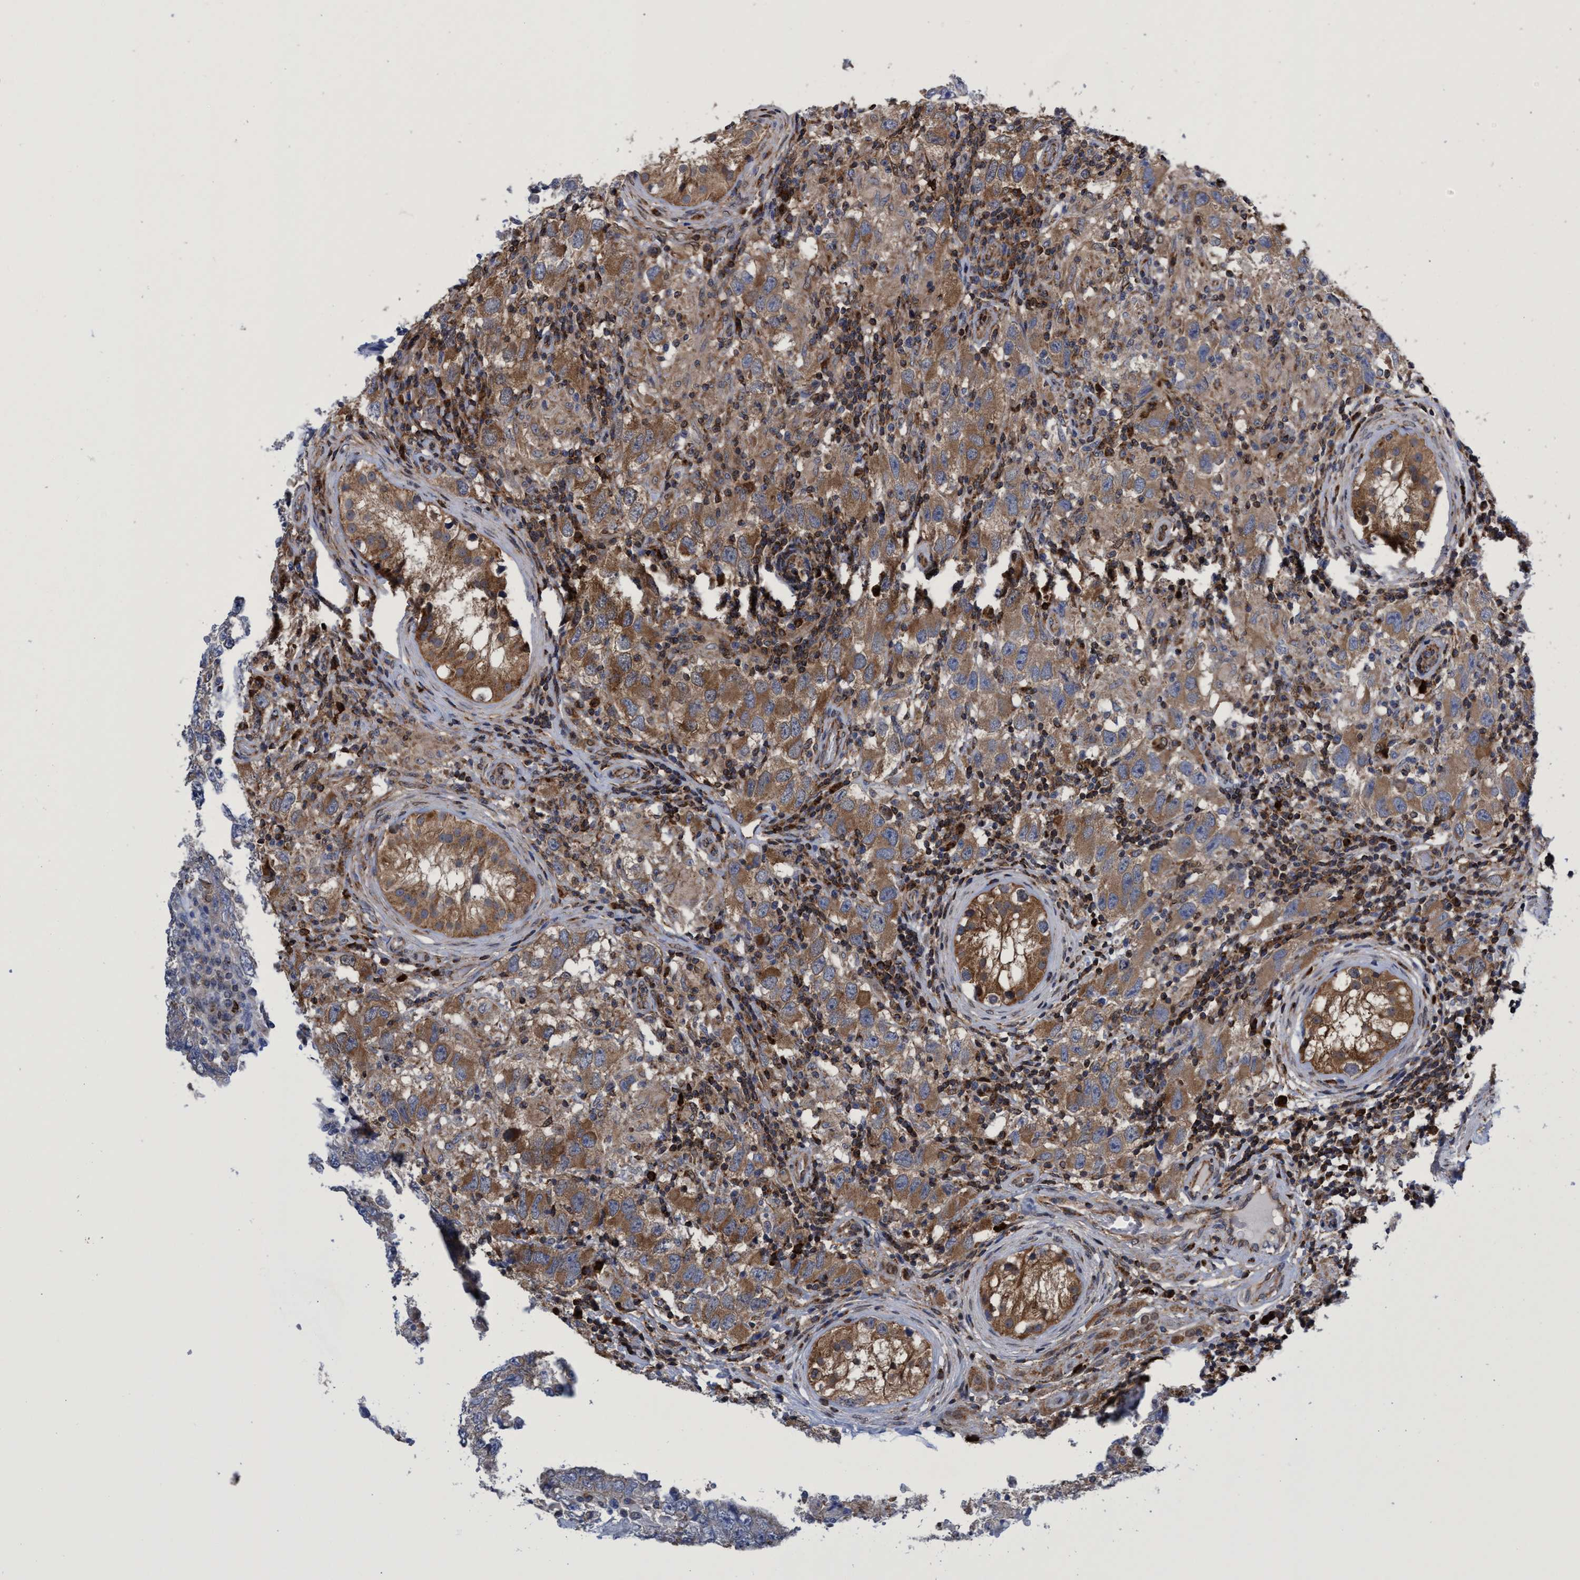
{"staining": {"intensity": "strong", "quantity": ">75%", "location": "cytoplasmic/membranous"}, "tissue": "testis cancer", "cell_type": "Tumor cells", "image_type": "cancer", "snomed": [{"axis": "morphology", "description": "Carcinoma, Embryonal, NOS"}, {"axis": "topography", "description": "Testis"}], "caption": "Protein staining exhibits strong cytoplasmic/membranous positivity in about >75% of tumor cells in embryonal carcinoma (testis).", "gene": "CRYZ", "patient": {"sex": "male", "age": 21}}